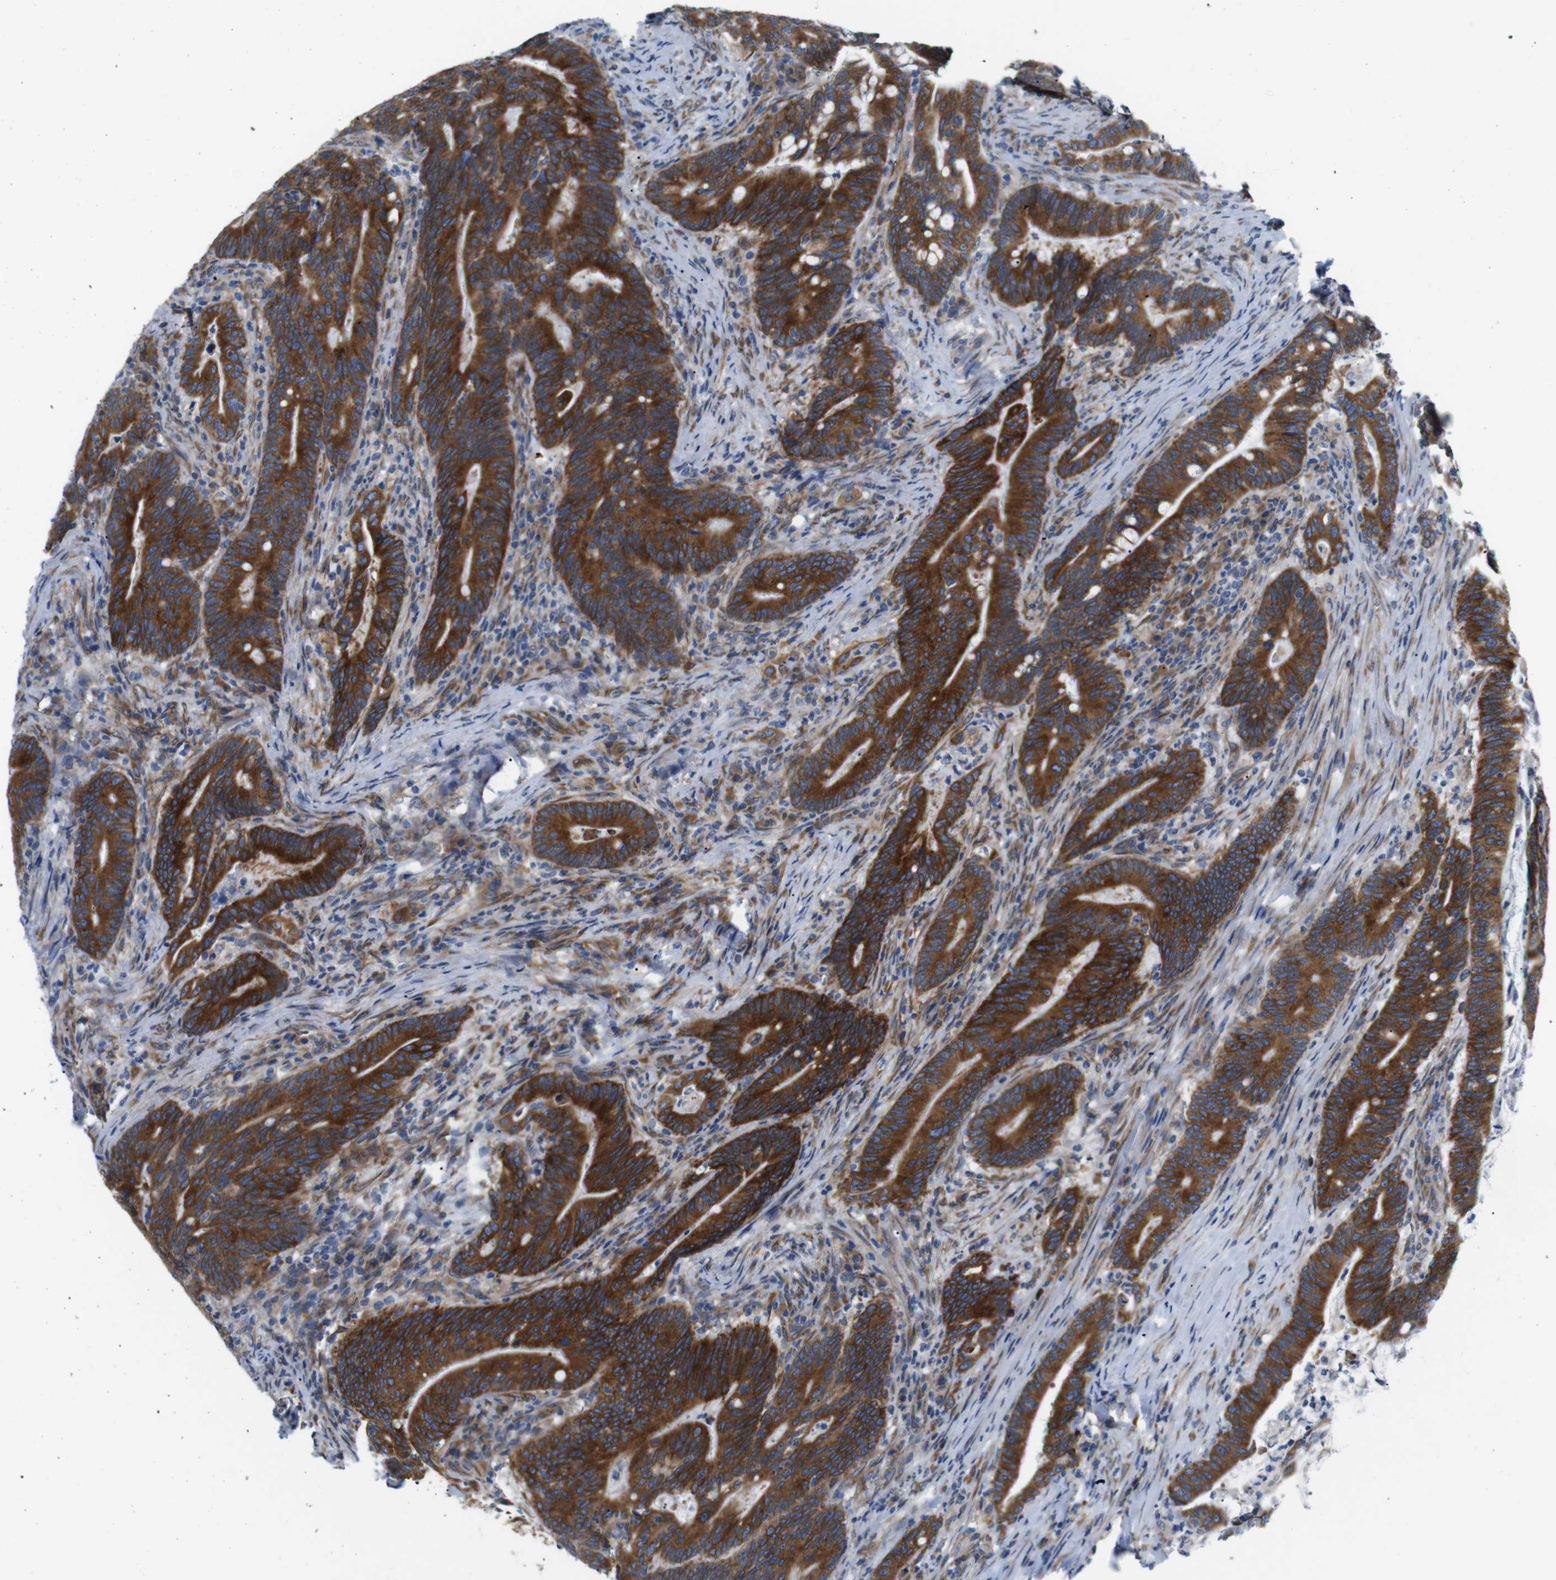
{"staining": {"intensity": "strong", "quantity": ">75%", "location": "cytoplasmic/membranous"}, "tissue": "colorectal cancer", "cell_type": "Tumor cells", "image_type": "cancer", "snomed": [{"axis": "morphology", "description": "Normal tissue, NOS"}, {"axis": "morphology", "description": "Adenocarcinoma, NOS"}, {"axis": "topography", "description": "Colon"}], "caption": "Protein expression analysis of human colorectal cancer reveals strong cytoplasmic/membranous expression in approximately >75% of tumor cells.", "gene": "HACD3", "patient": {"sex": "female", "age": 66}}